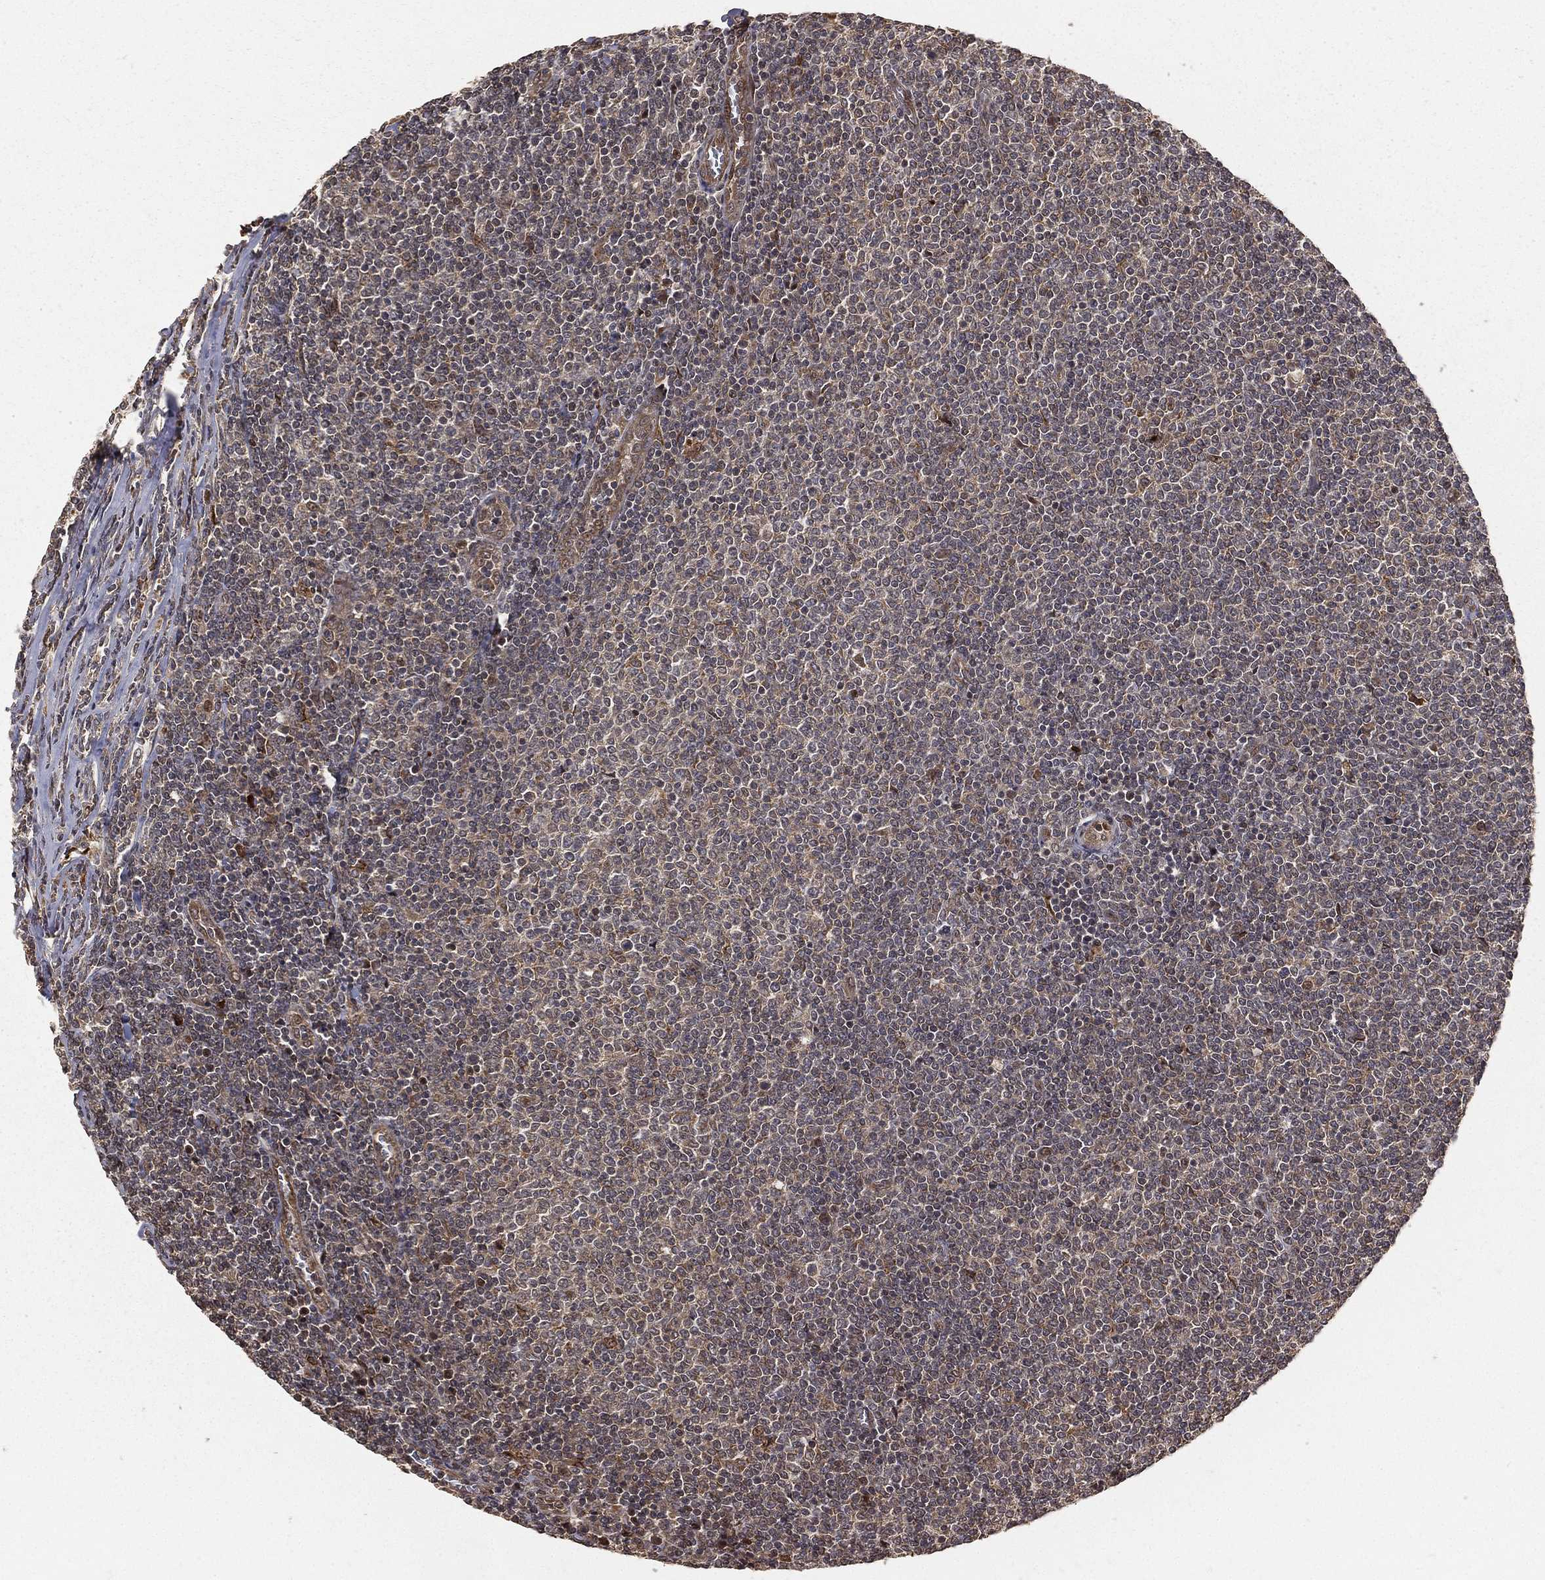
{"staining": {"intensity": "moderate", "quantity": "<25%", "location": "nuclear"}, "tissue": "lymphoma", "cell_type": "Tumor cells", "image_type": "cancer", "snomed": [{"axis": "morphology", "description": "Malignant lymphoma, non-Hodgkin's type, Low grade"}, {"axis": "topography", "description": "Lymph node"}], "caption": "Immunohistochemistry (IHC) (DAB) staining of human lymphoma displays moderate nuclear protein expression in about <25% of tumor cells.", "gene": "MAPK1", "patient": {"sex": "male", "age": 52}}